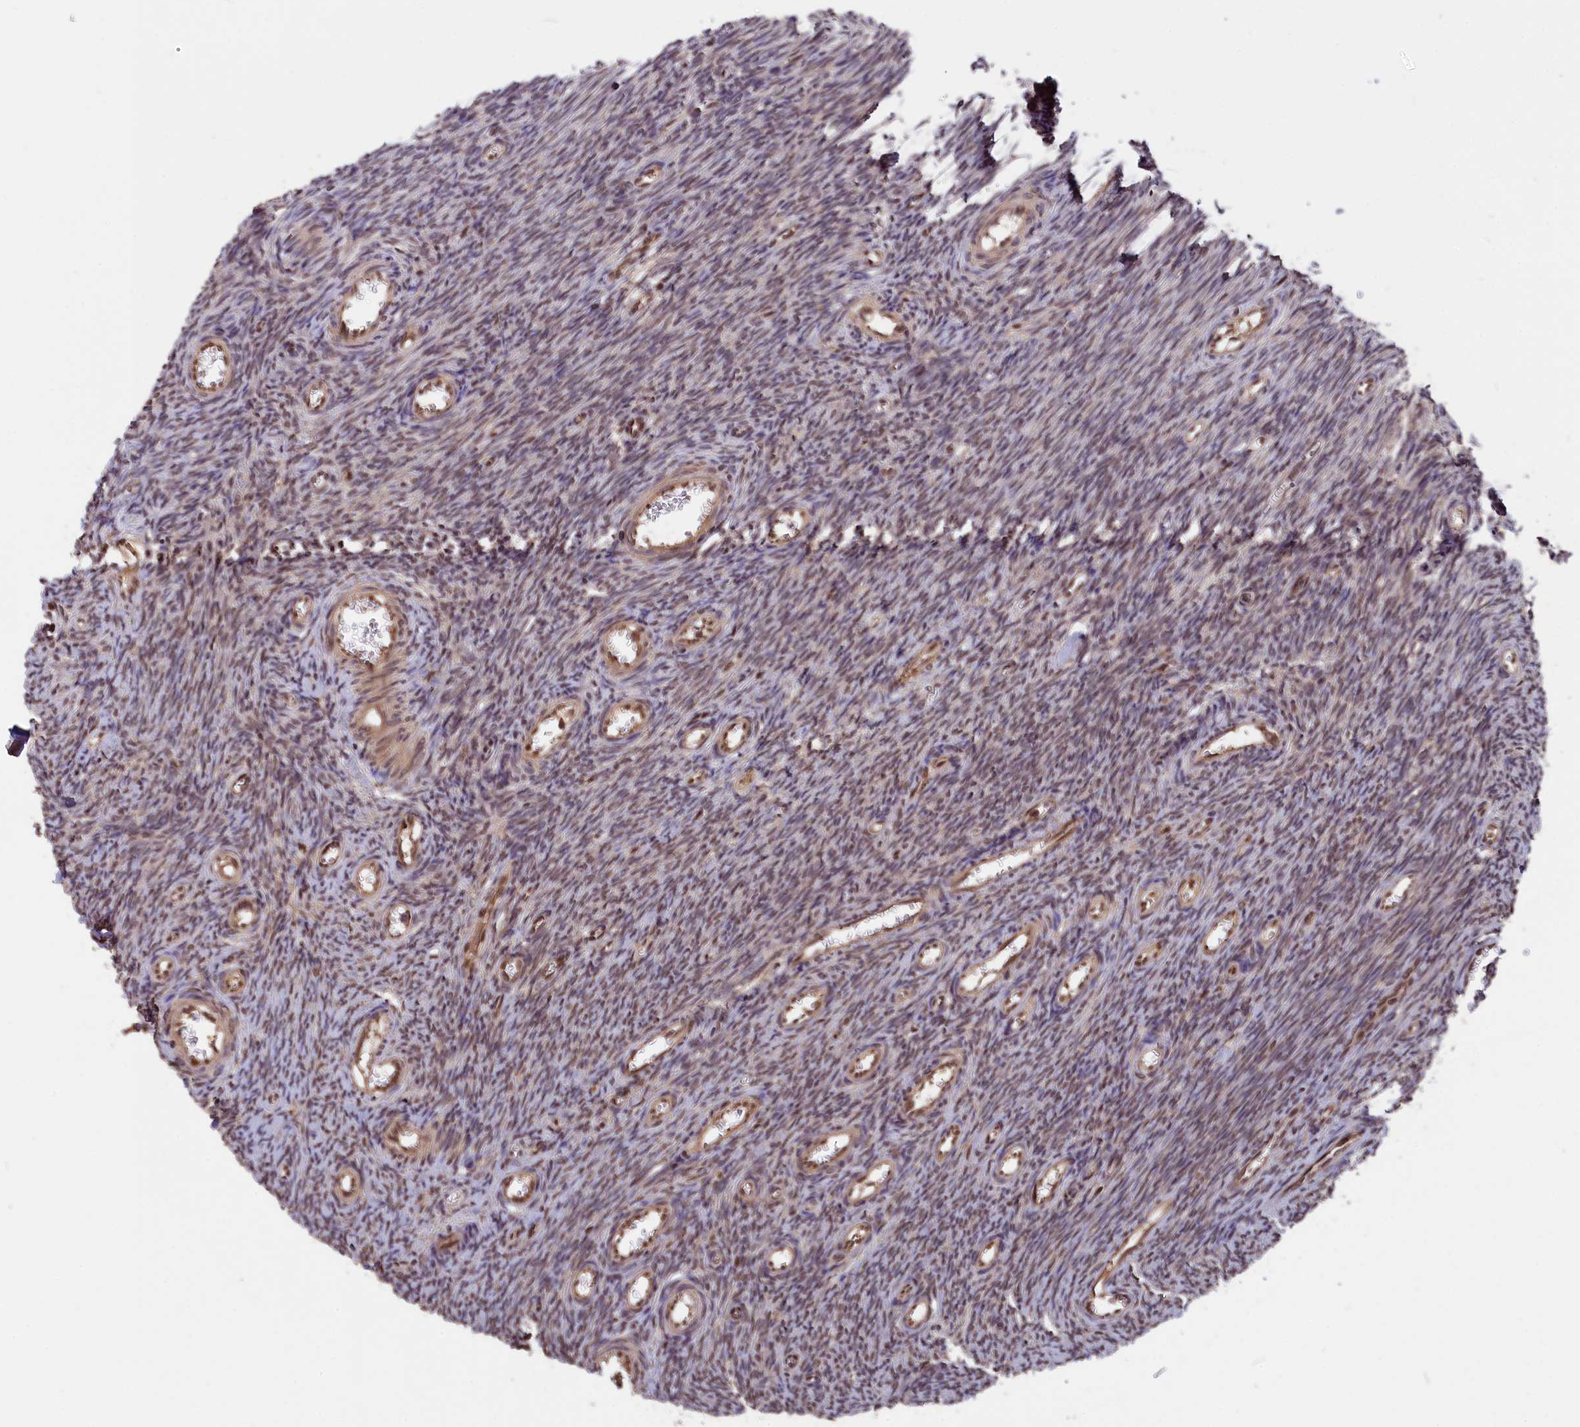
{"staining": {"intensity": "moderate", "quantity": ">75%", "location": "nuclear"}, "tissue": "ovary", "cell_type": "Follicle cells", "image_type": "normal", "snomed": [{"axis": "morphology", "description": "Normal tissue, NOS"}, {"axis": "topography", "description": "Ovary"}], "caption": "Ovary stained for a protein (brown) shows moderate nuclear positive staining in about >75% of follicle cells.", "gene": "ADRM1", "patient": {"sex": "female", "age": 44}}